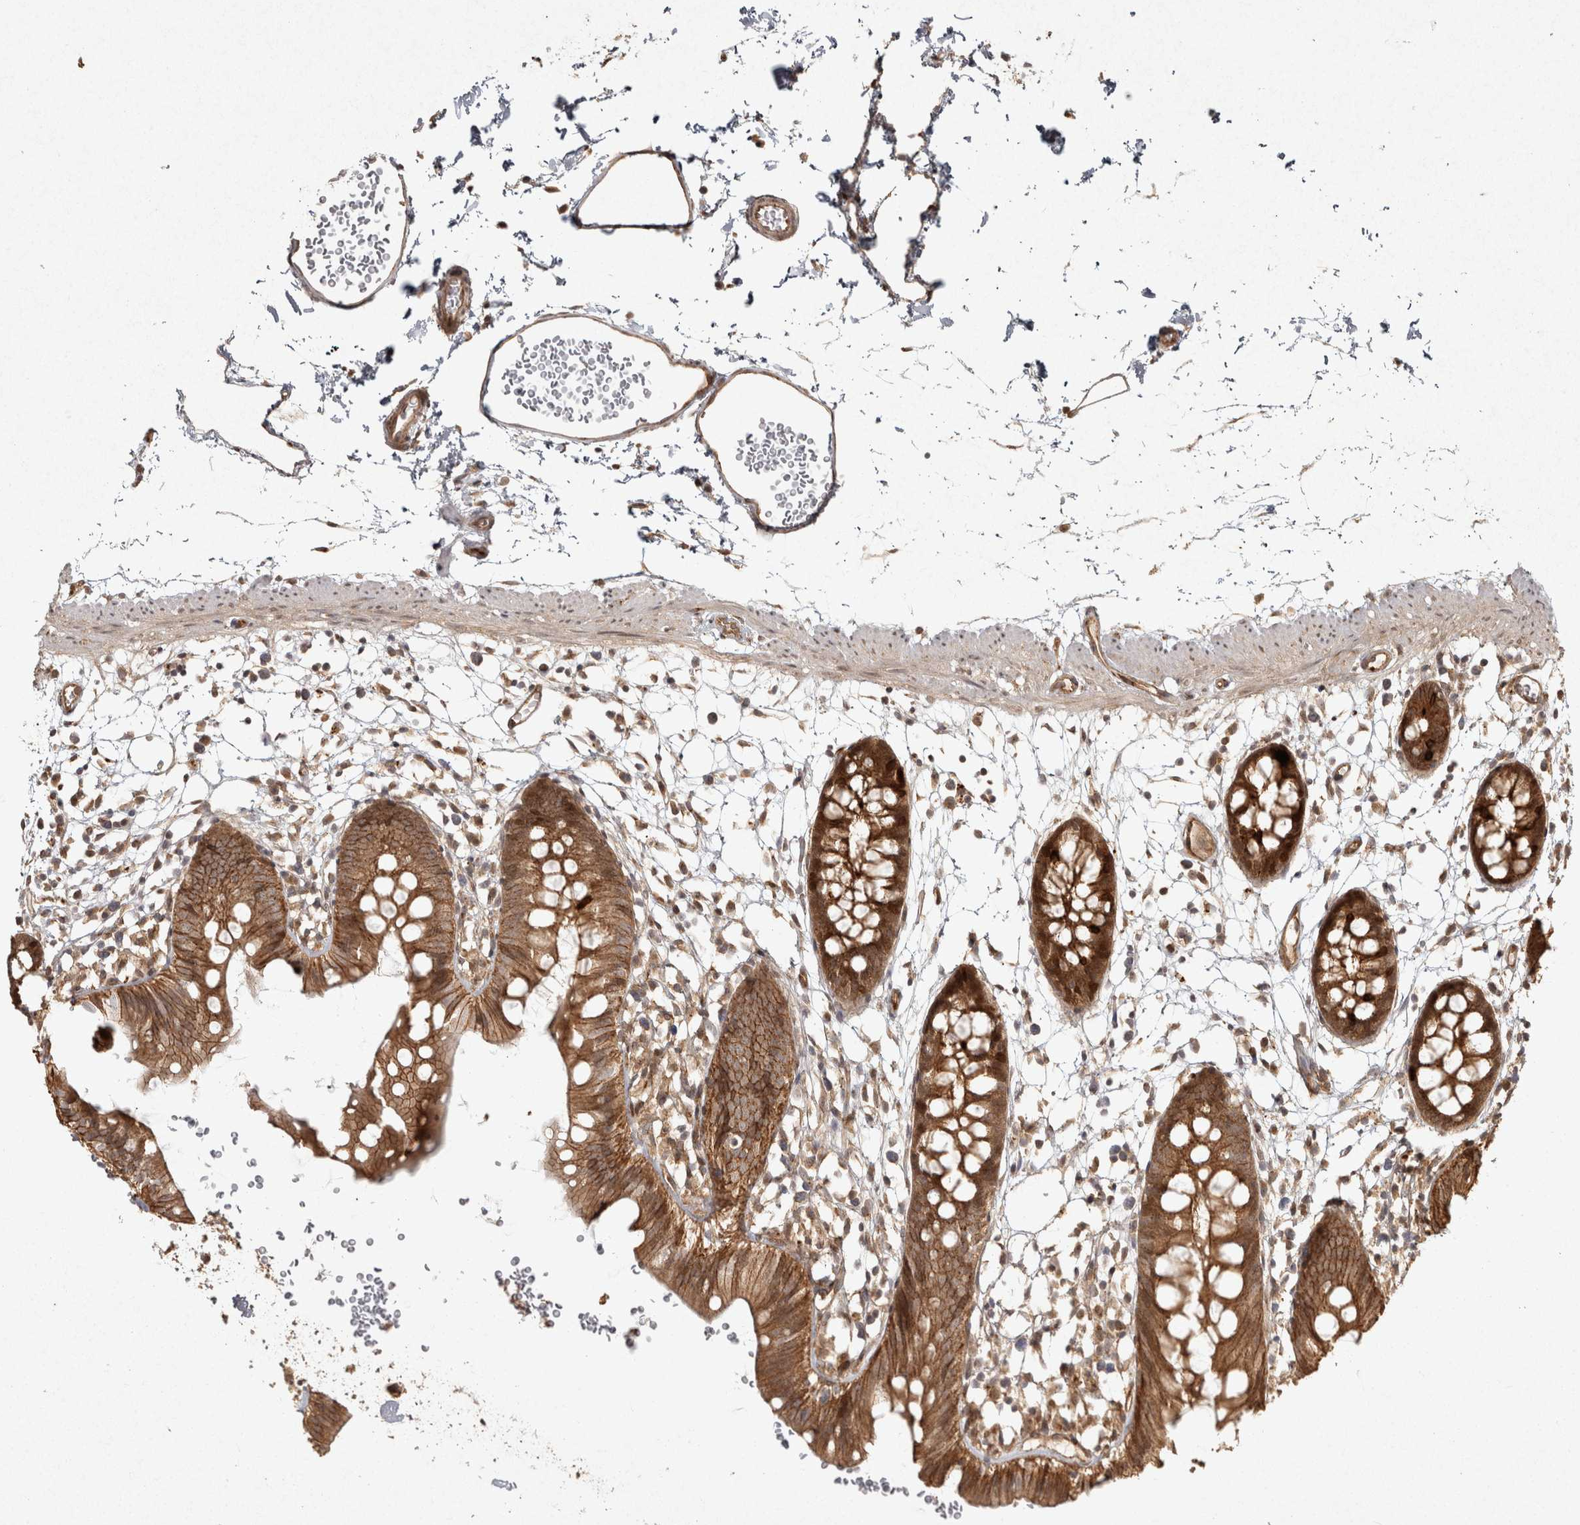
{"staining": {"intensity": "moderate", "quantity": ">75%", "location": "cytoplasmic/membranous"}, "tissue": "colon", "cell_type": "Endothelial cells", "image_type": "normal", "snomed": [{"axis": "morphology", "description": "Normal tissue, NOS"}, {"axis": "topography", "description": "Colon"}], "caption": "Immunohistochemistry histopathology image of unremarkable colon stained for a protein (brown), which reveals medium levels of moderate cytoplasmic/membranous positivity in approximately >75% of endothelial cells.", "gene": "CAMSAP2", "patient": {"sex": "male", "age": 56}}